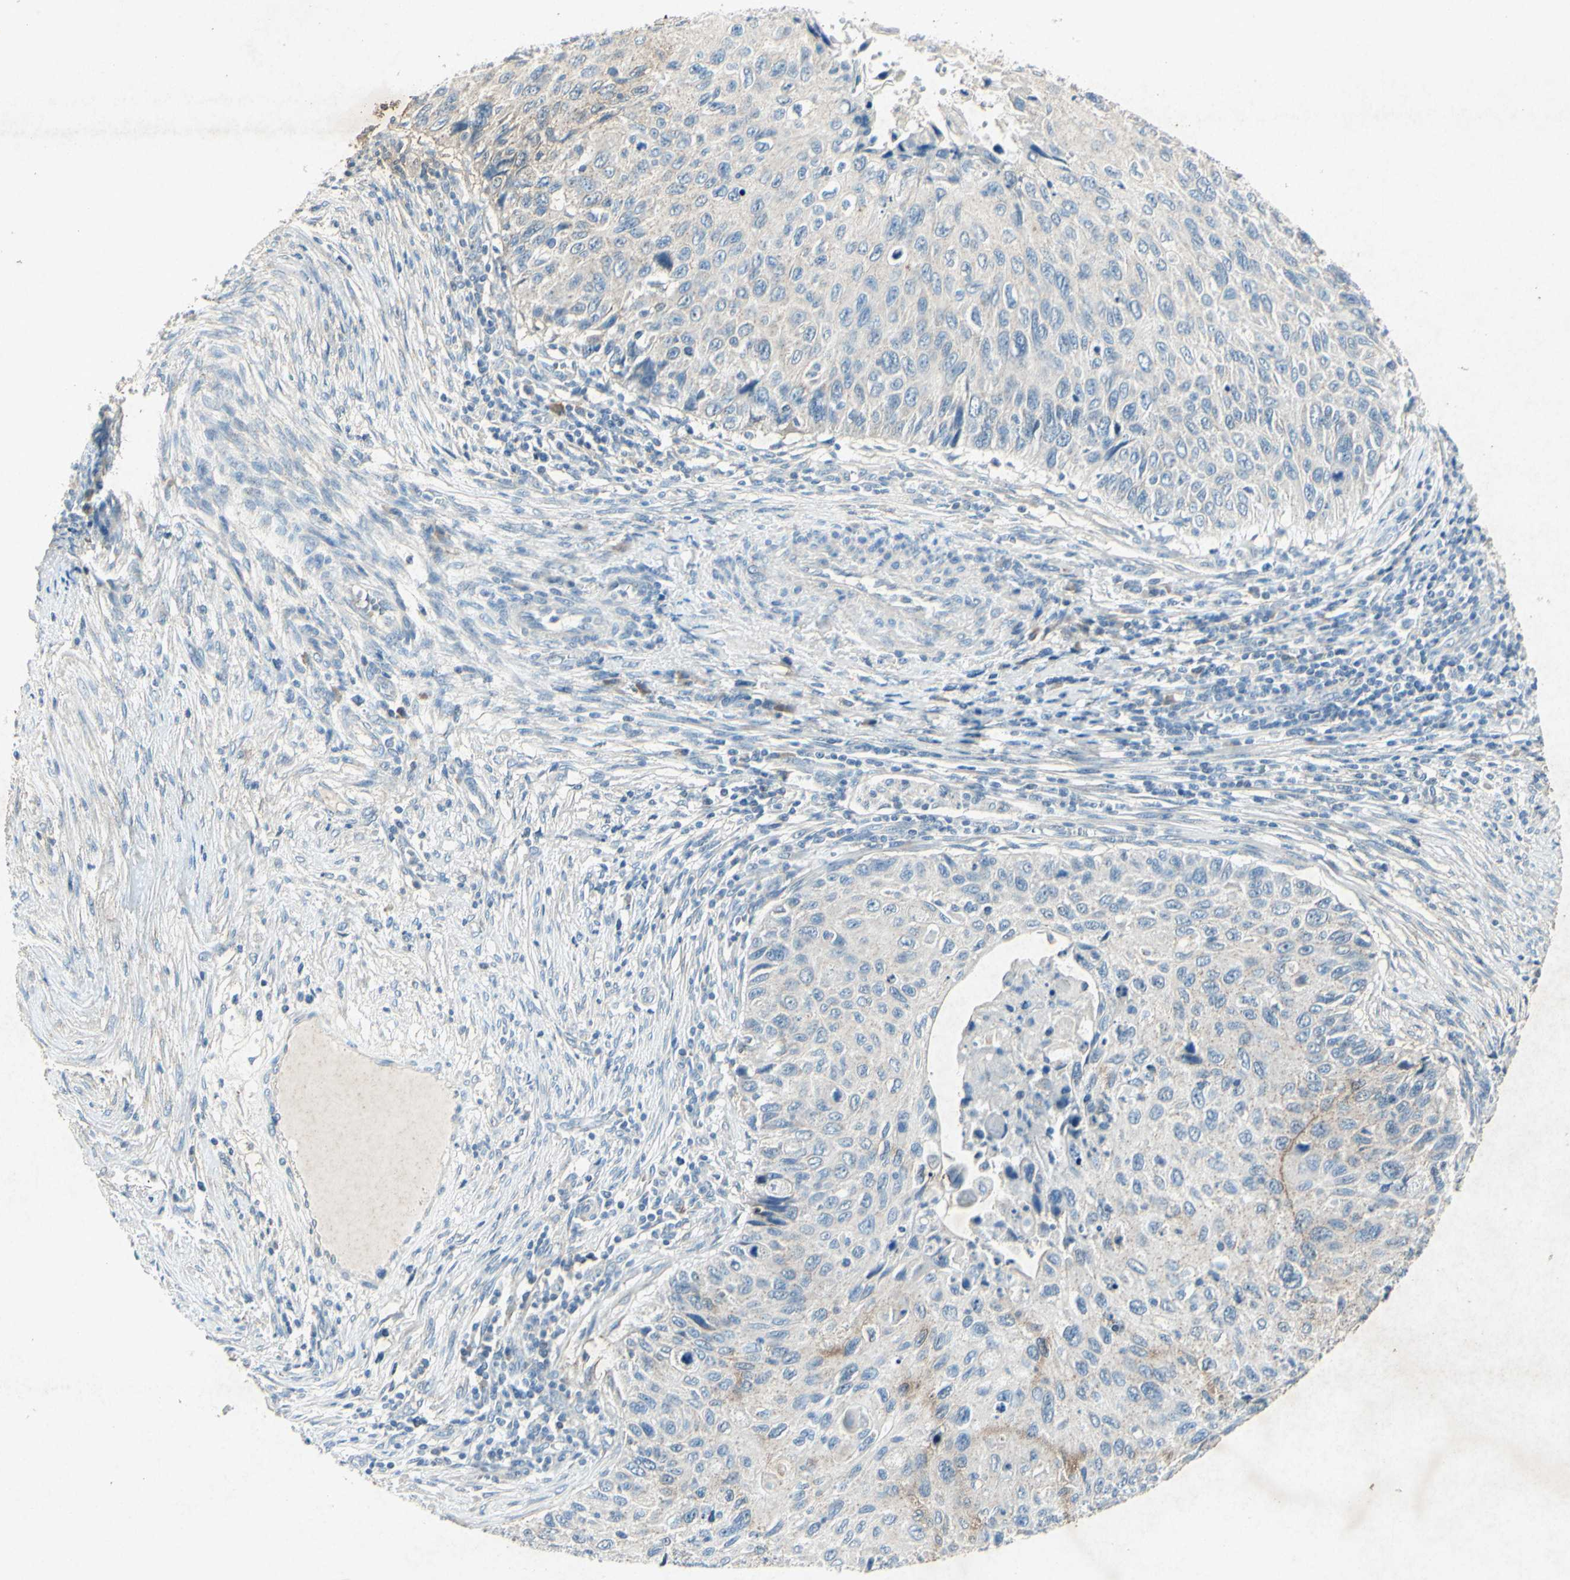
{"staining": {"intensity": "negative", "quantity": "none", "location": "none"}, "tissue": "cervical cancer", "cell_type": "Tumor cells", "image_type": "cancer", "snomed": [{"axis": "morphology", "description": "Squamous cell carcinoma, NOS"}, {"axis": "topography", "description": "Cervix"}], "caption": "Tumor cells are negative for protein expression in human cervical cancer (squamous cell carcinoma). (DAB immunohistochemistry, high magnification).", "gene": "SNAP91", "patient": {"sex": "female", "age": 70}}